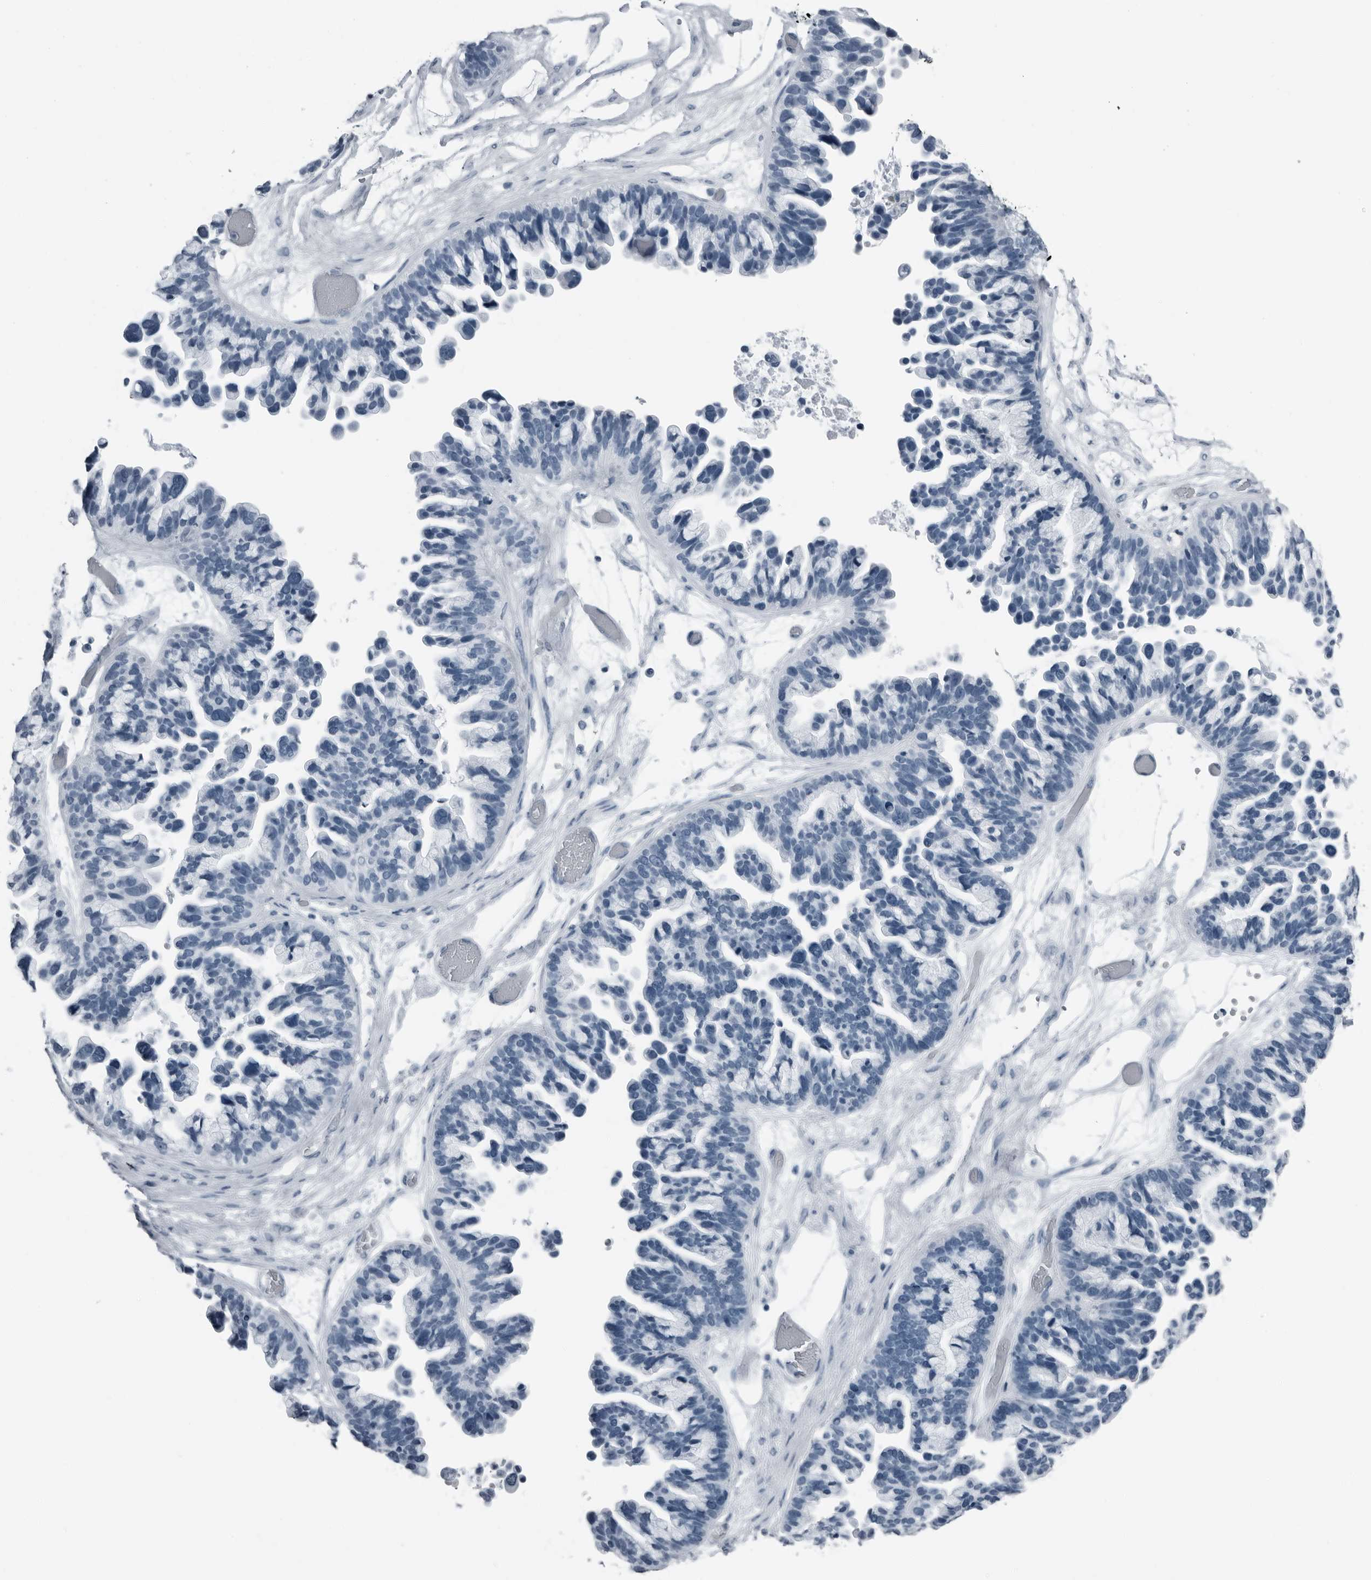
{"staining": {"intensity": "negative", "quantity": "none", "location": "none"}, "tissue": "ovarian cancer", "cell_type": "Tumor cells", "image_type": "cancer", "snomed": [{"axis": "morphology", "description": "Cystadenocarcinoma, serous, NOS"}, {"axis": "topography", "description": "Ovary"}], "caption": "Immunohistochemistry (IHC) image of human ovarian cancer (serous cystadenocarcinoma) stained for a protein (brown), which shows no positivity in tumor cells.", "gene": "PRSS1", "patient": {"sex": "female", "age": 56}}